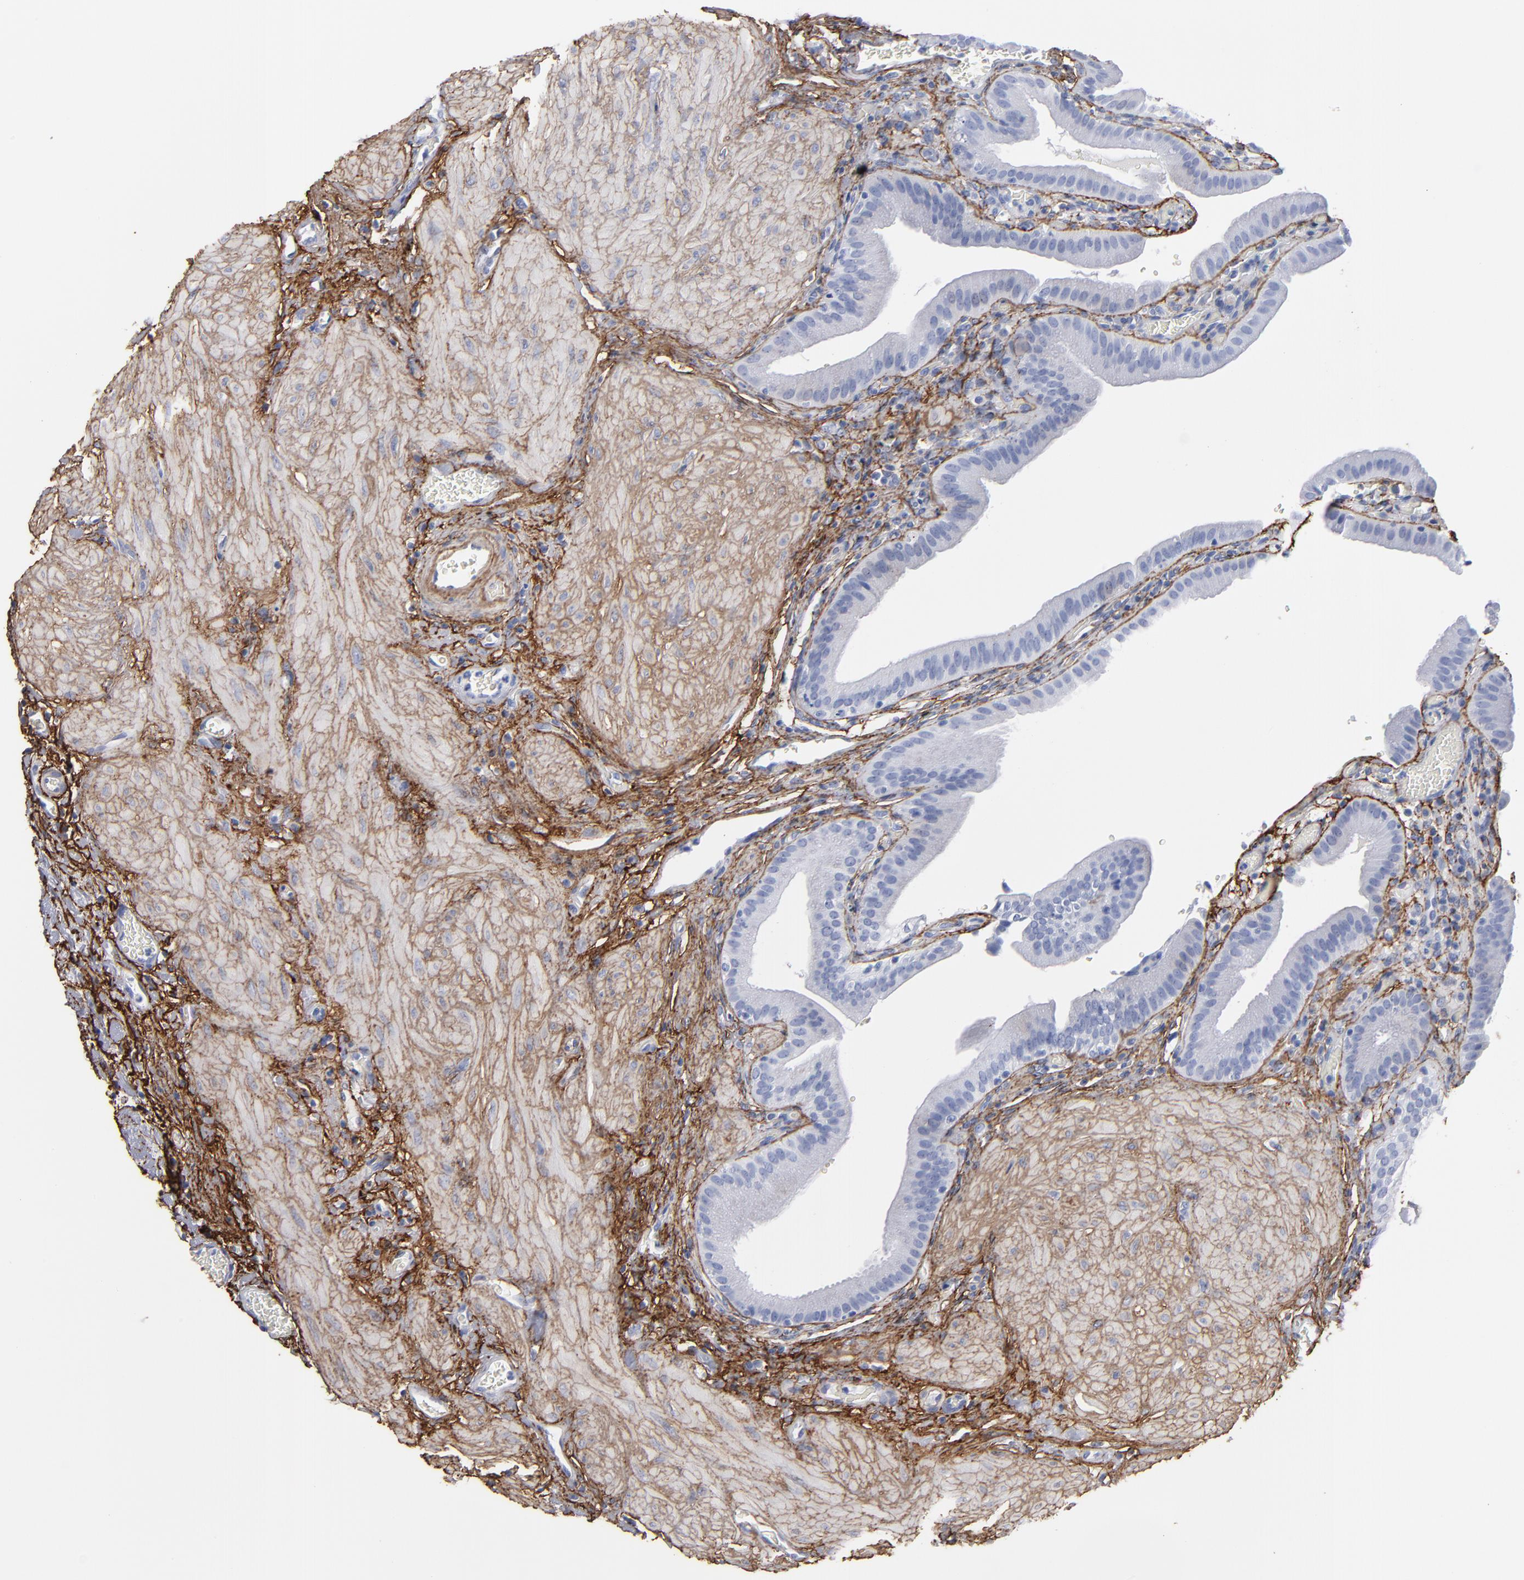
{"staining": {"intensity": "negative", "quantity": "none", "location": "none"}, "tissue": "gallbladder", "cell_type": "Glandular cells", "image_type": "normal", "snomed": [{"axis": "morphology", "description": "Normal tissue, NOS"}, {"axis": "topography", "description": "Gallbladder"}], "caption": "Immunohistochemistry of unremarkable human gallbladder shows no staining in glandular cells.", "gene": "EMILIN1", "patient": {"sex": "female", "age": 75}}